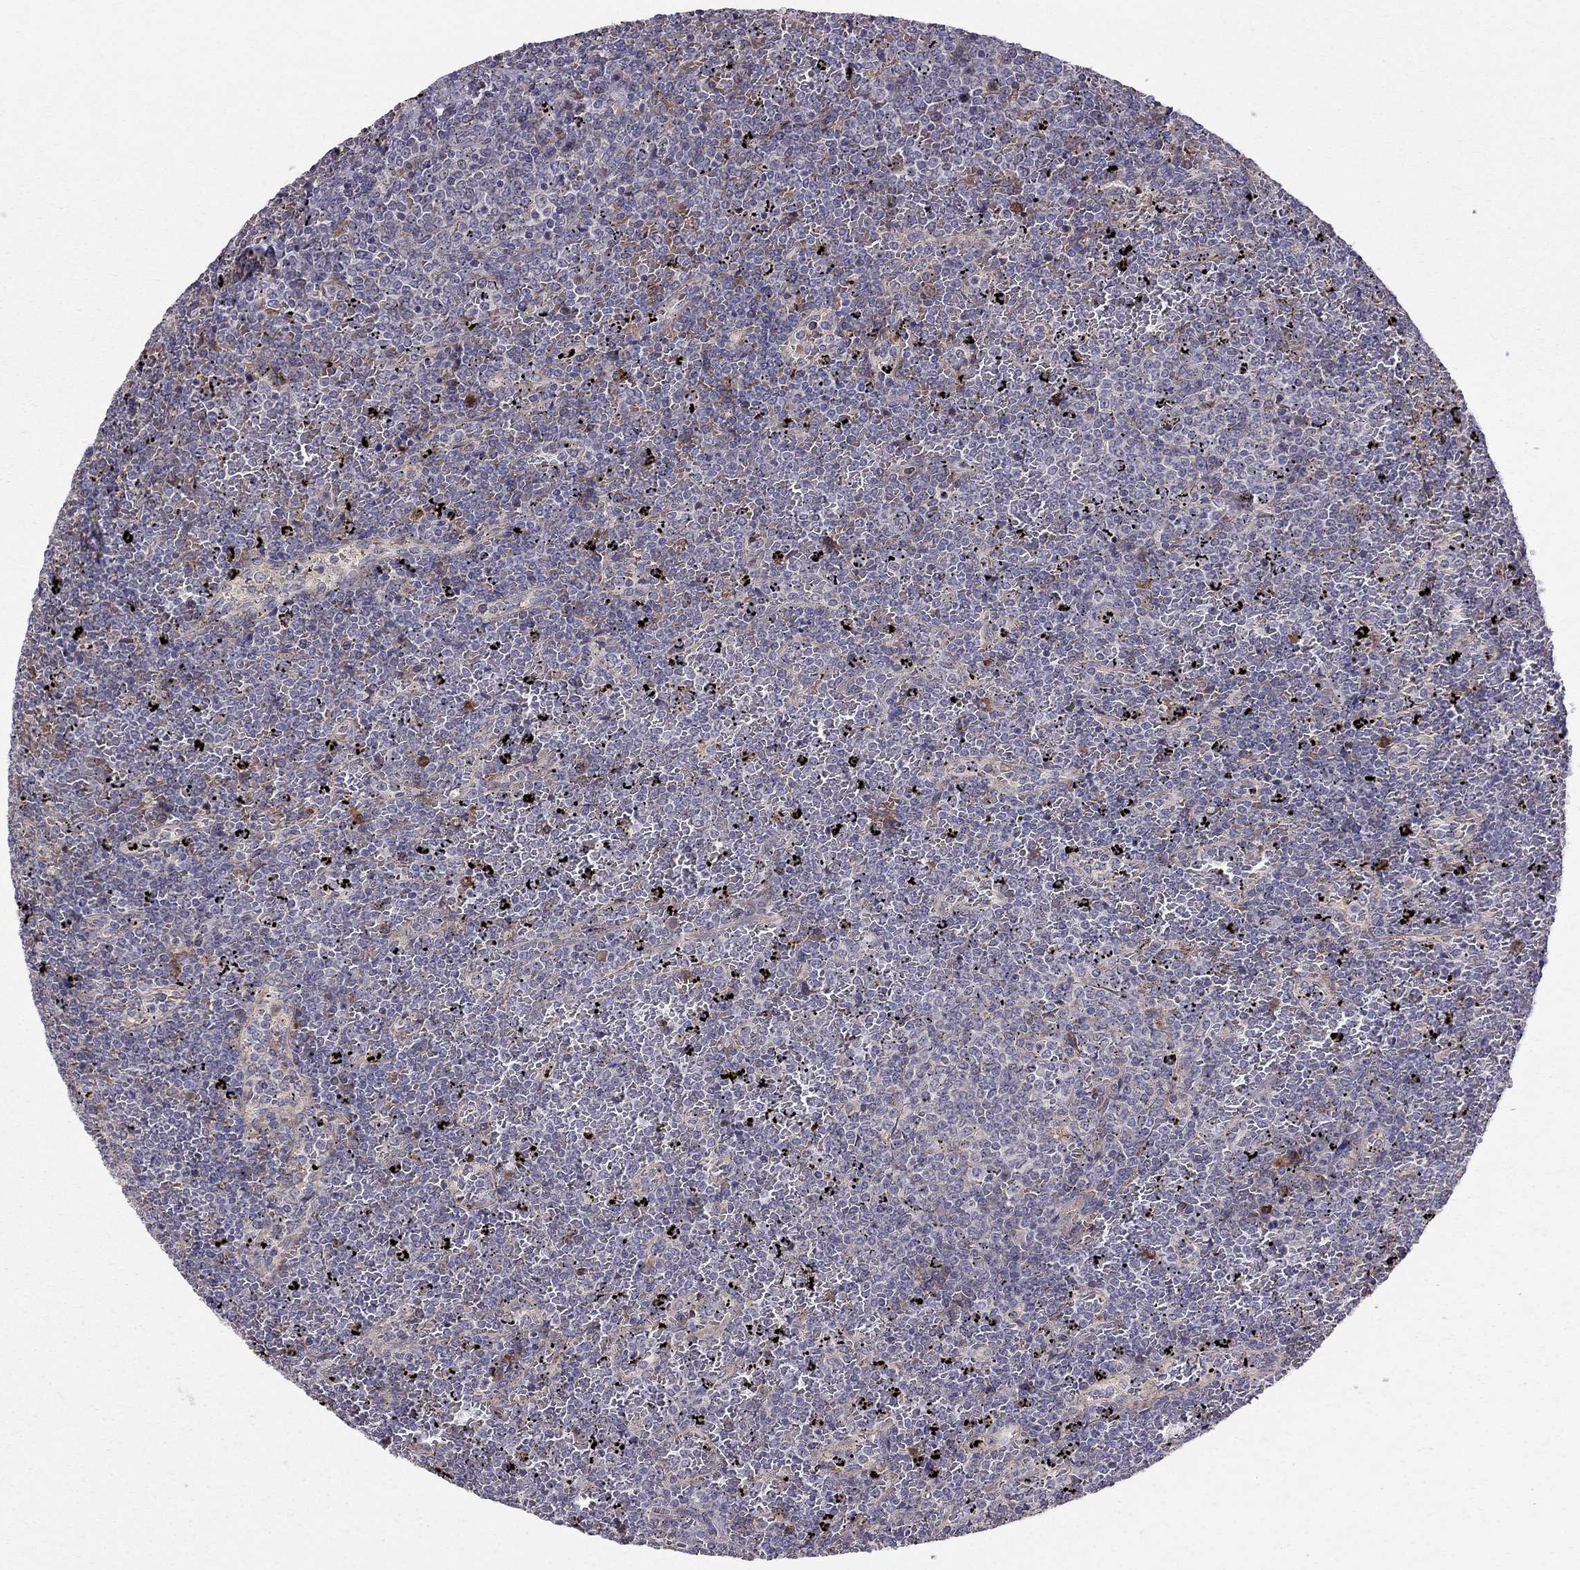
{"staining": {"intensity": "negative", "quantity": "none", "location": "none"}, "tissue": "lymphoma", "cell_type": "Tumor cells", "image_type": "cancer", "snomed": [{"axis": "morphology", "description": "Malignant lymphoma, non-Hodgkin's type, Low grade"}, {"axis": "topography", "description": "Spleen"}], "caption": "High power microscopy photomicrograph of an immunohistochemistry (IHC) photomicrograph of malignant lymphoma, non-Hodgkin's type (low-grade), revealing no significant staining in tumor cells.", "gene": "PIK3CG", "patient": {"sex": "female", "age": 77}}